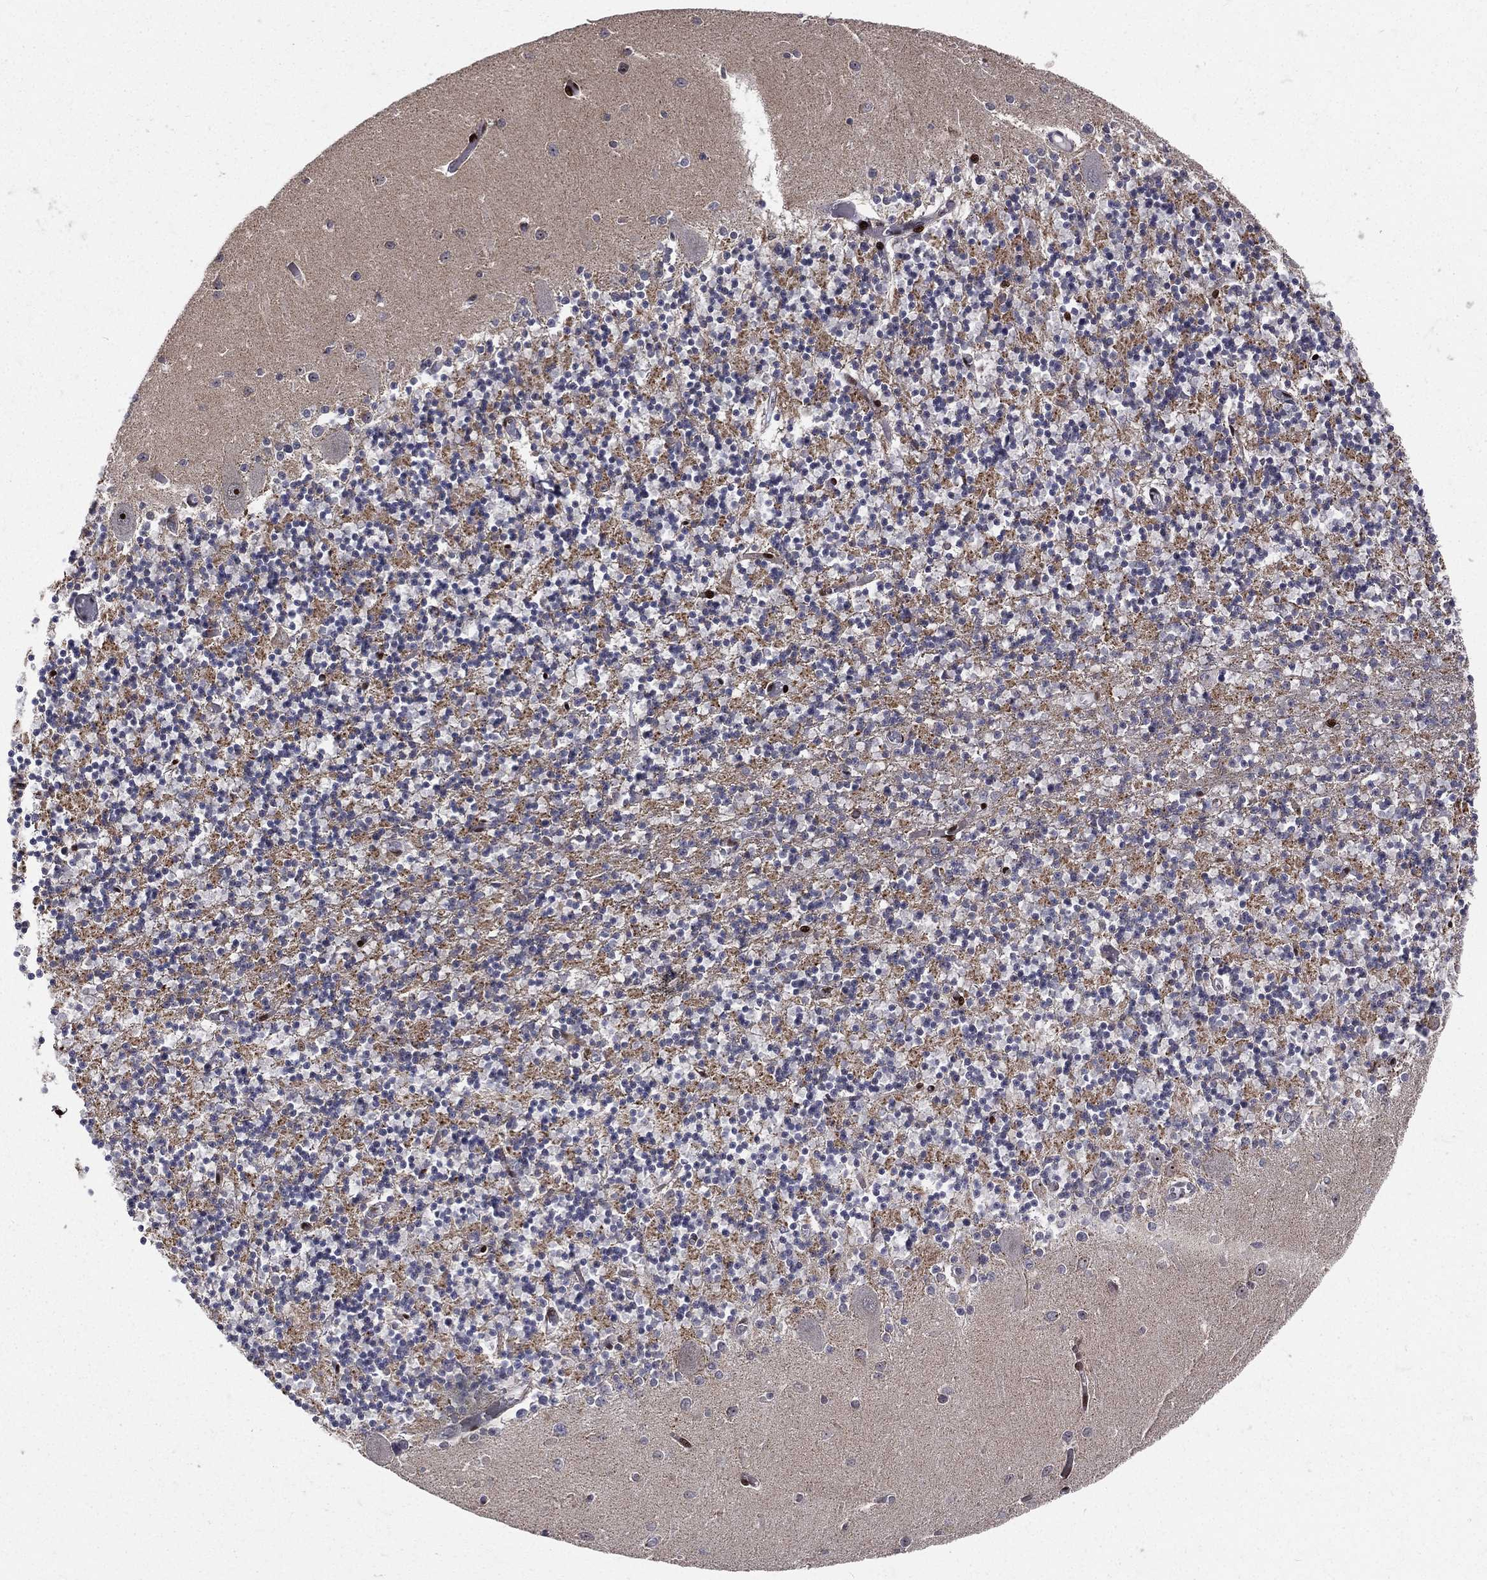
{"staining": {"intensity": "strong", "quantity": "<25%", "location": "nuclear"}, "tissue": "cerebellum", "cell_type": "Cells in granular layer", "image_type": "normal", "snomed": [{"axis": "morphology", "description": "Normal tissue, NOS"}, {"axis": "topography", "description": "Cerebellum"}], "caption": "IHC histopathology image of unremarkable cerebellum: cerebellum stained using IHC reveals medium levels of strong protein expression localized specifically in the nuclear of cells in granular layer, appearing as a nuclear brown color.", "gene": "ZEB1", "patient": {"sex": "female", "age": 64}}